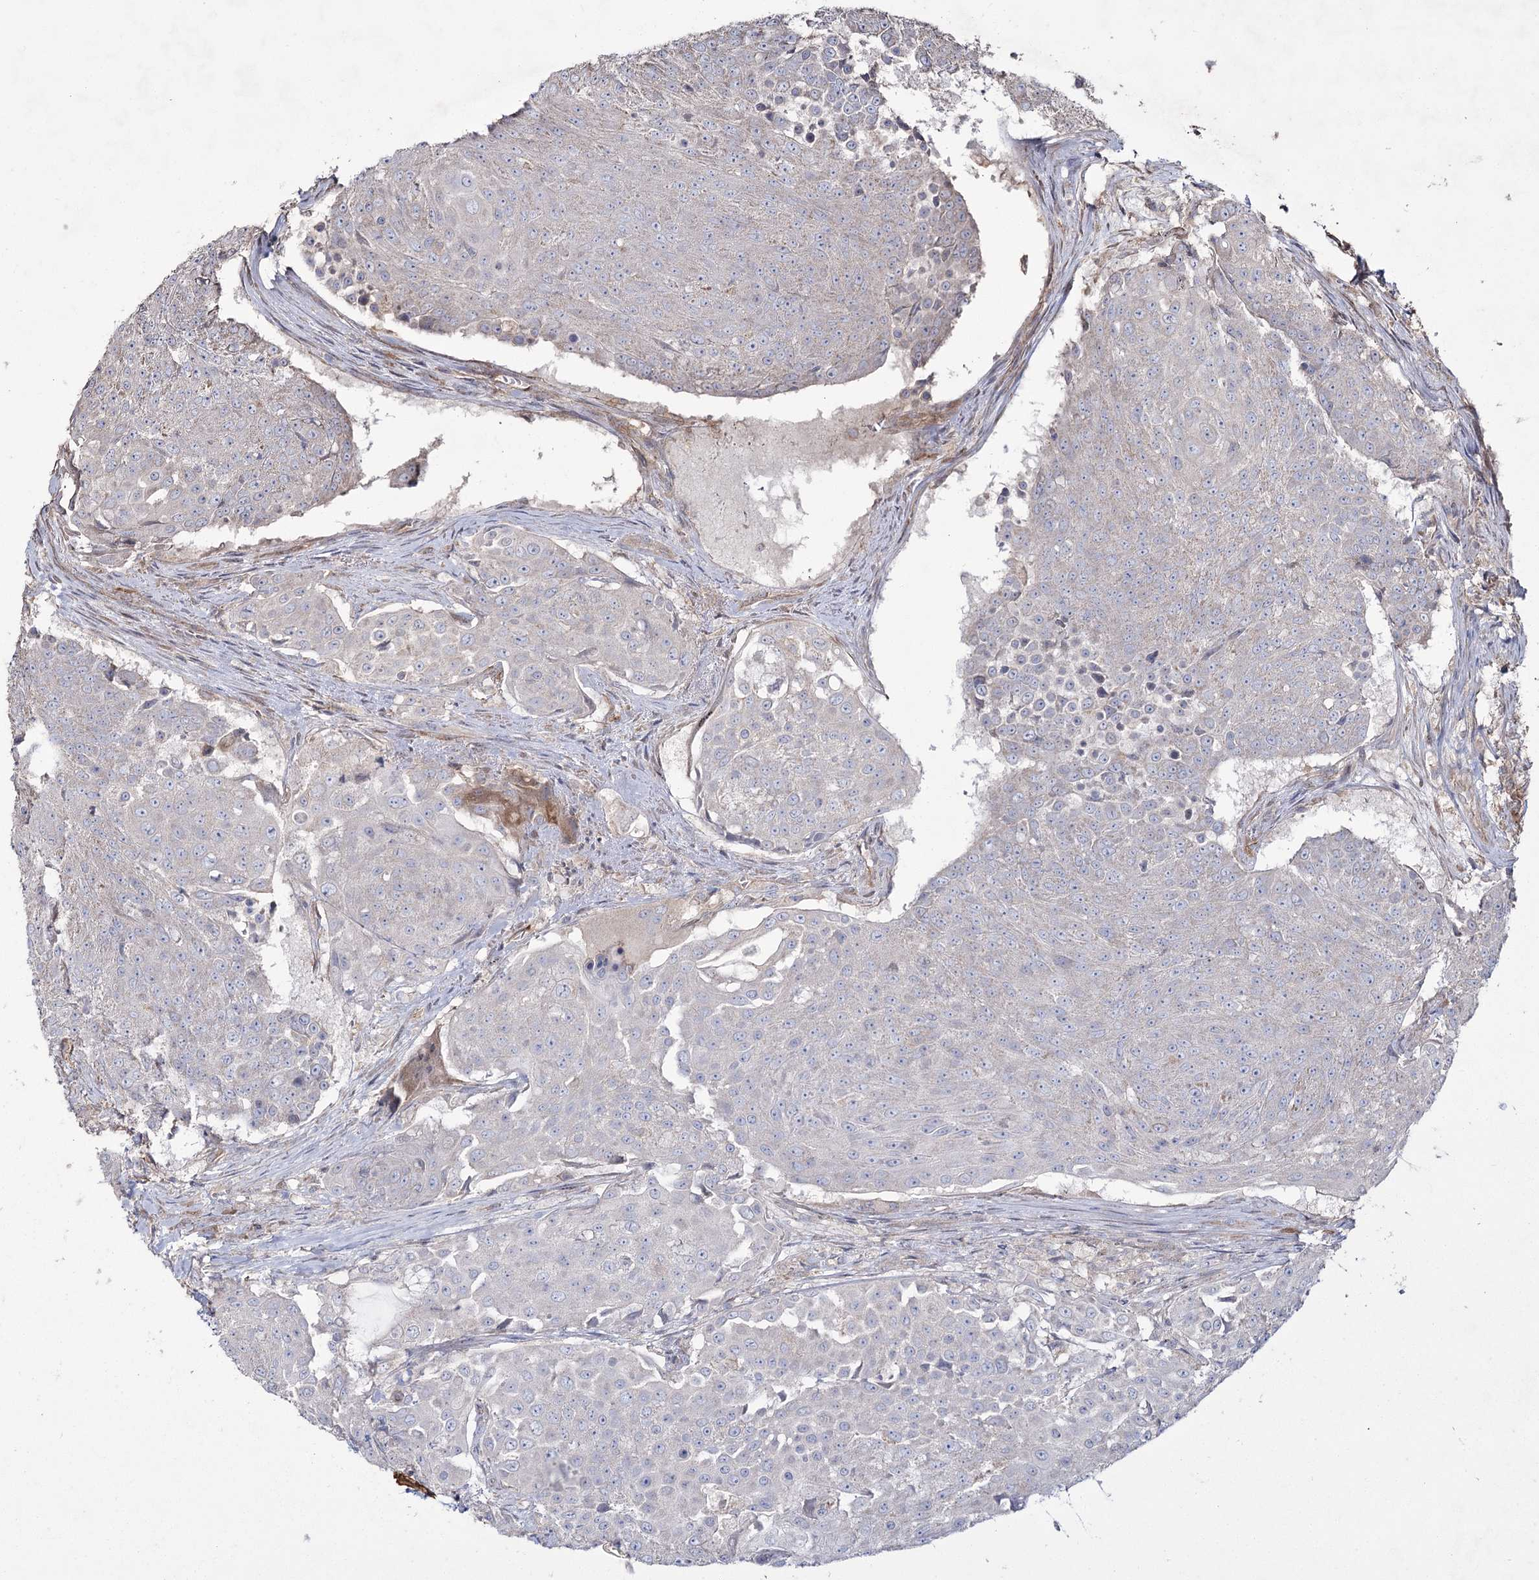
{"staining": {"intensity": "negative", "quantity": "none", "location": "none"}, "tissue": "urothelial cancer", "cell_type": "Tumor cells", "image_type": "cancer", "snomed": [{"axis": "morphology", "description": "Urothelial carcinoma, High grade"}, {"axis": "topography", "description": "Urinary bladder"}], "caption": "IHC photomicrograph of high-grade urothelial carcinoma stained for a protein (brown), which demonstrates no positivity in tumor cells. Nuclei are stained in blue.", "gene": "SH3TC1", "patient": {"sex": "female", "age": 63}}